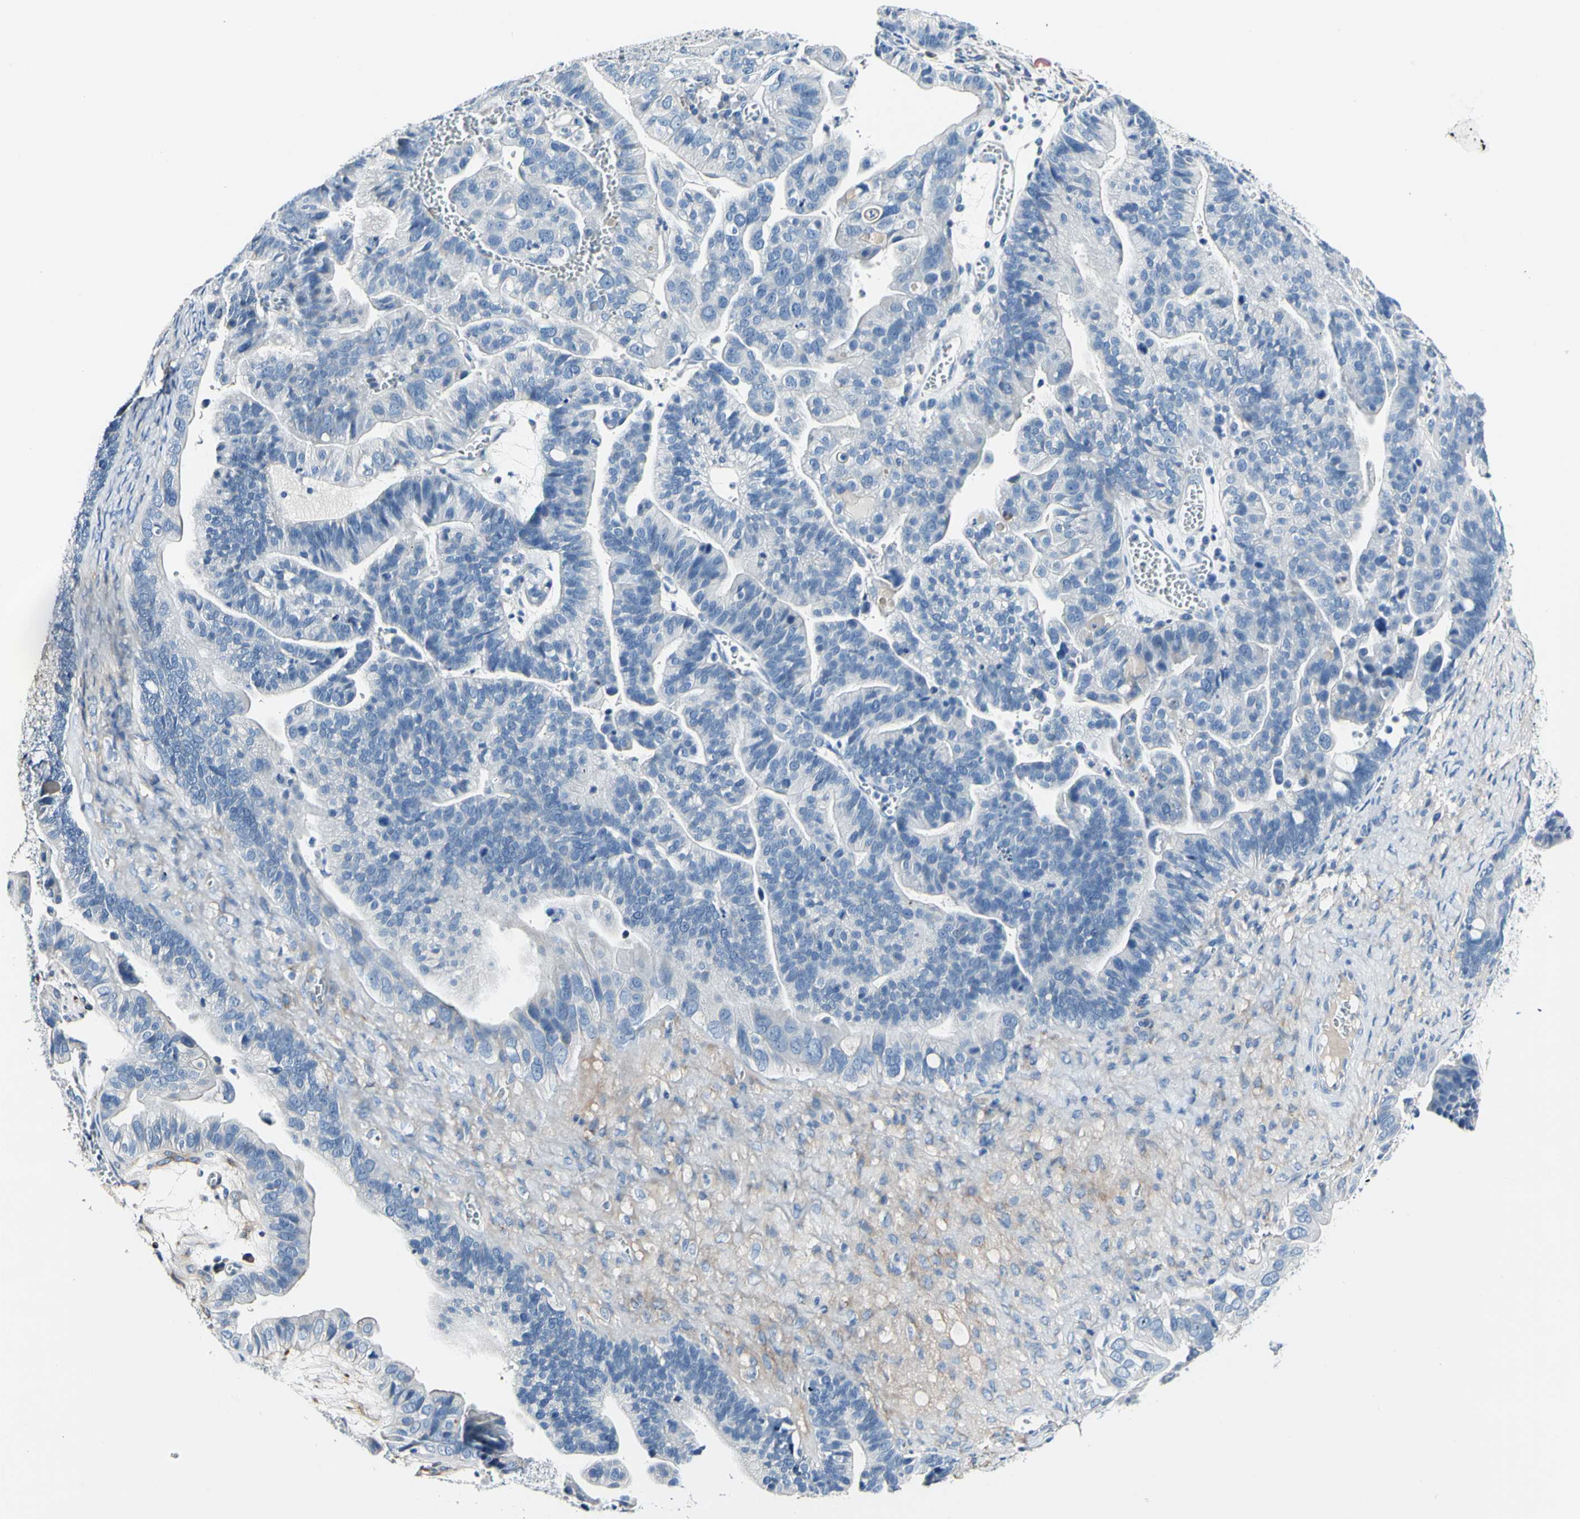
{"staining": {"intensity": "negative", "quantity": "none", "location": "none"}, "tissue": "ovarian cancer", "cell_type": "Tumor cells", "image_type": "cancer", "snomed": [{"axis": "morphology", "description": "Cystadenocarcinoma, serous, NOS"}, {"axis": "topography", "description": "Ovary"}], "caption": "DAB (3,3'-diaminobenzidine) immunohistochemical staining of ovarian cancer (serous cystadenocarcinoma) reveals no significant staining in tumor cells.", "gene": "COL6A3", "patient": {"sex": "female", "age": 56}}